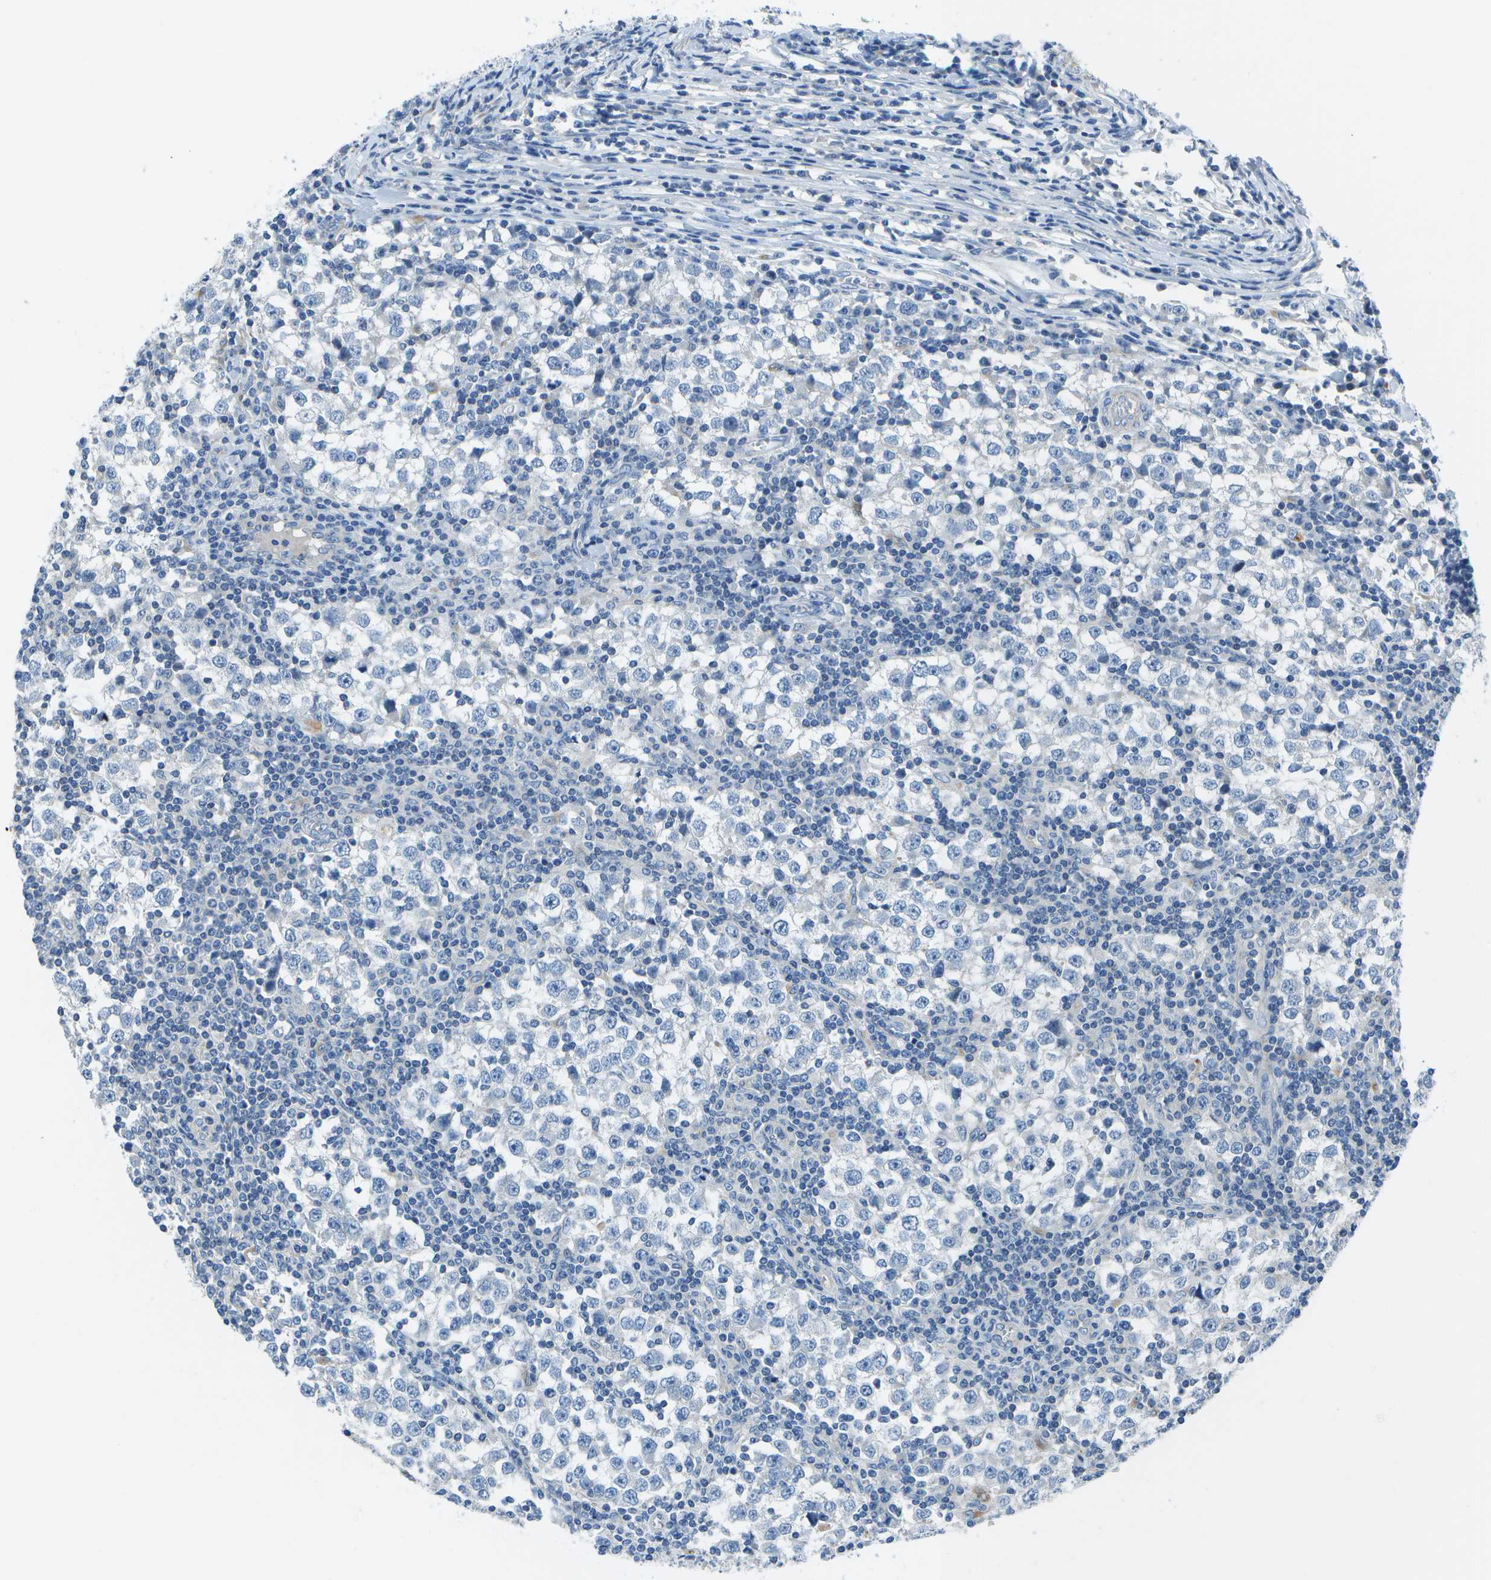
{"staining": {"intensity": "negative", "quantity": "none", "location": "none"}, "tissue": "testis cancer", "cell_type": "Tumor cells", "image_type": "cancer", "snomed": [{"axis": "morphology", "description": "Seminoma, NOS"}, {"axis": "topography", "description": "Testis"}], "caption": "Immunohistochemistry (IHC) photomicrograph of neoplastic tissue: human seminoma (testis) stained with DAB reveals no significant protein staining in tumor cells.", "gene": "DCT", "patient": {"sex": "male", "age": 65}}